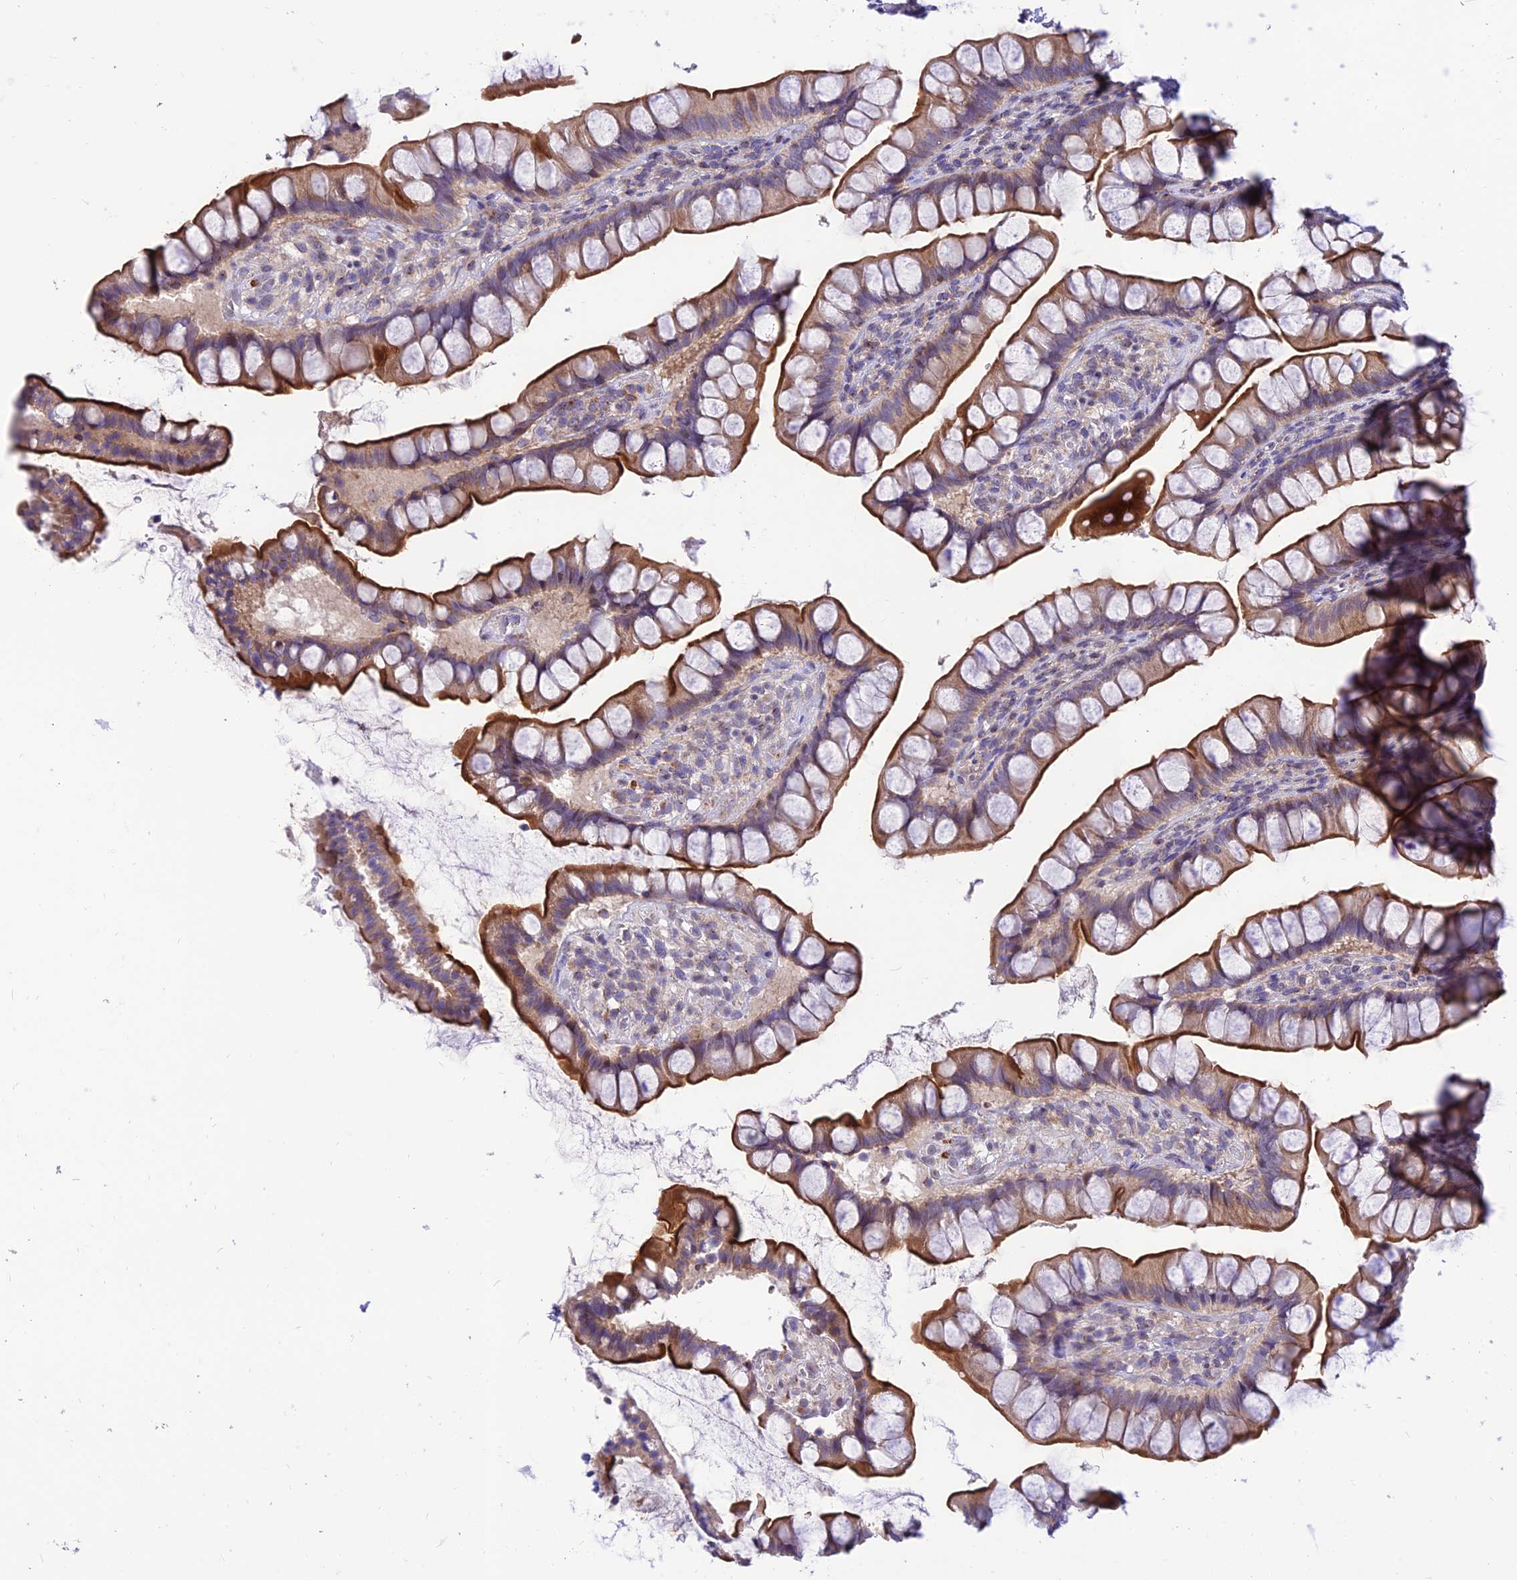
{"staining": {"intensity": "strong", "quantity": ">75%", "location": "cytoplasmic/membranous"}, "tissue": "small intestine", "cell_type": "Glandular cells", "image_type": "normal", "snomed": [{"axis": "morphology", "description": "Normal tissue, NOS"}, {"axis": "topography", "description": "Small intestine"}], "caption": "IHC image of normal small intestine: human small intestine stained using immunohistochemistry (IHC) demonstrates high levels of strong protein expression localized specifically in the cytoplasmic/membranous of glandular cells, appearing as a cytoplasmic/membranous brown color.", "gene": "C6orf132", "patient": {"sex": "male", "age": 70}}